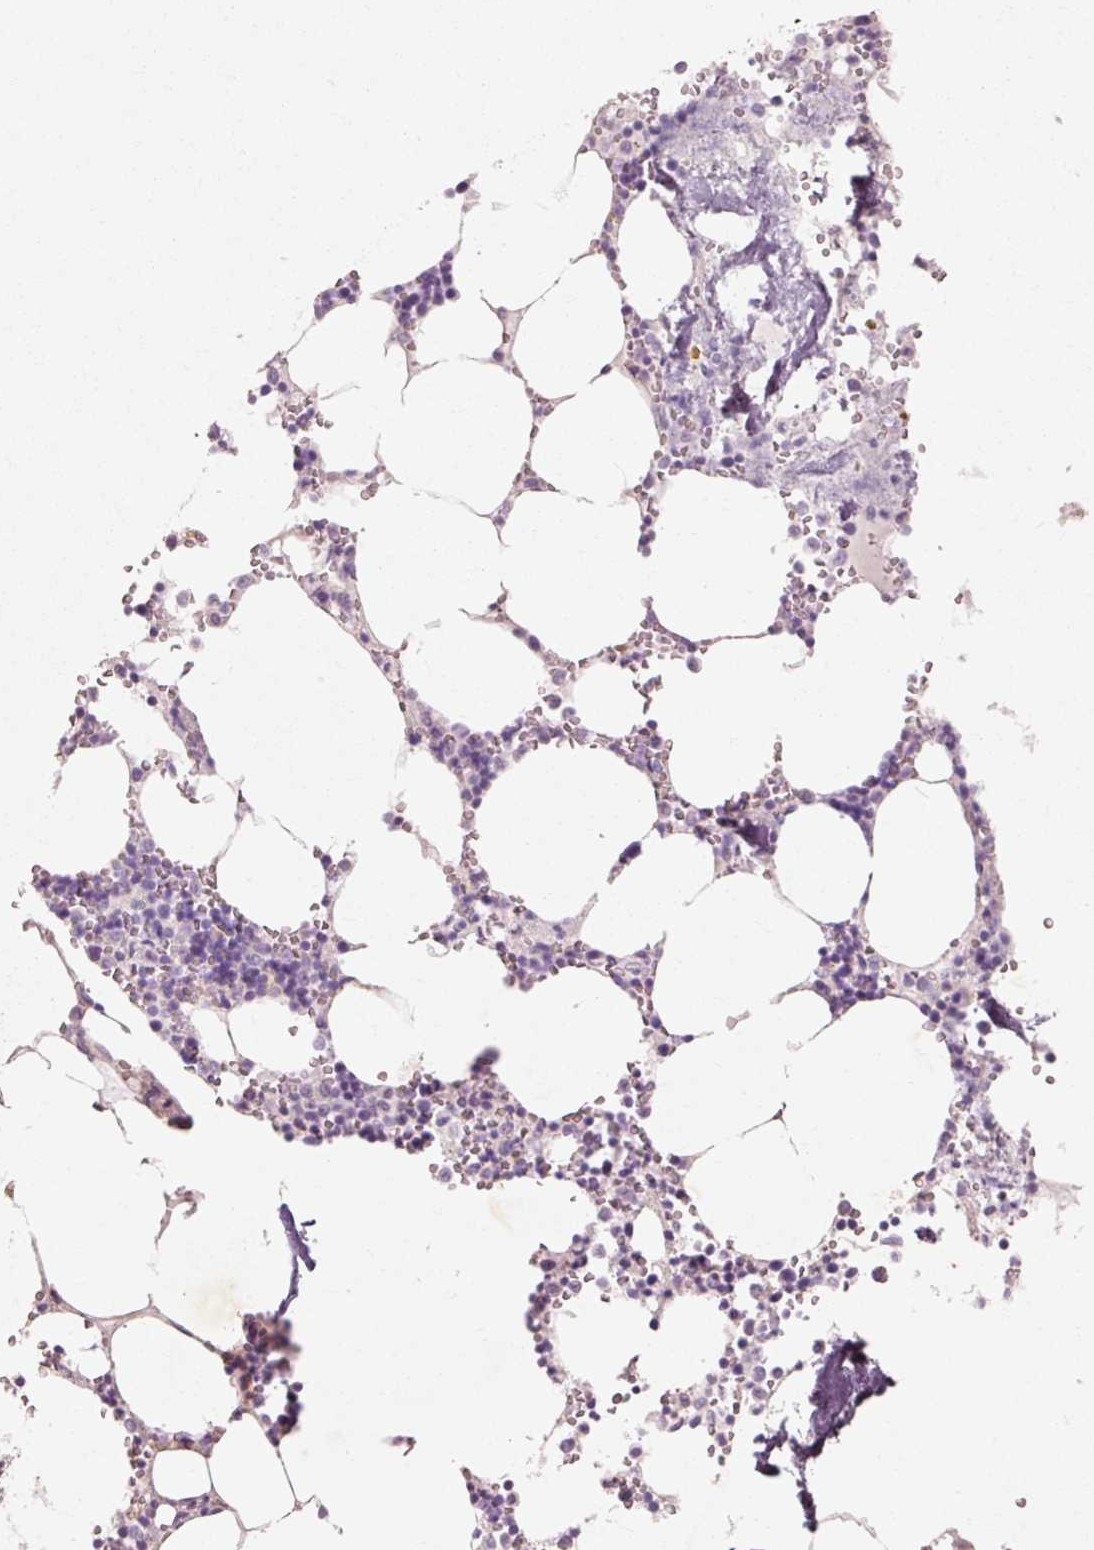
{"staining": {"intensity": "negative", "quantity": "none", "location": "none"}, "tissue": "bone marrow", "cell_type": "Hematopoietic cells", "image_type": "normal", "snomed": [{"axis": "morphology", "description": "Normal tissue, NOS"}, {"axis": "topography", "description": "Bone marrow"}], "caption": "The photomicrograph reveals no significant positivity in hematopoietic cells of bone marrow.", "gene": "TRIM73", "patient": {"sex": "male", "age": 54}}